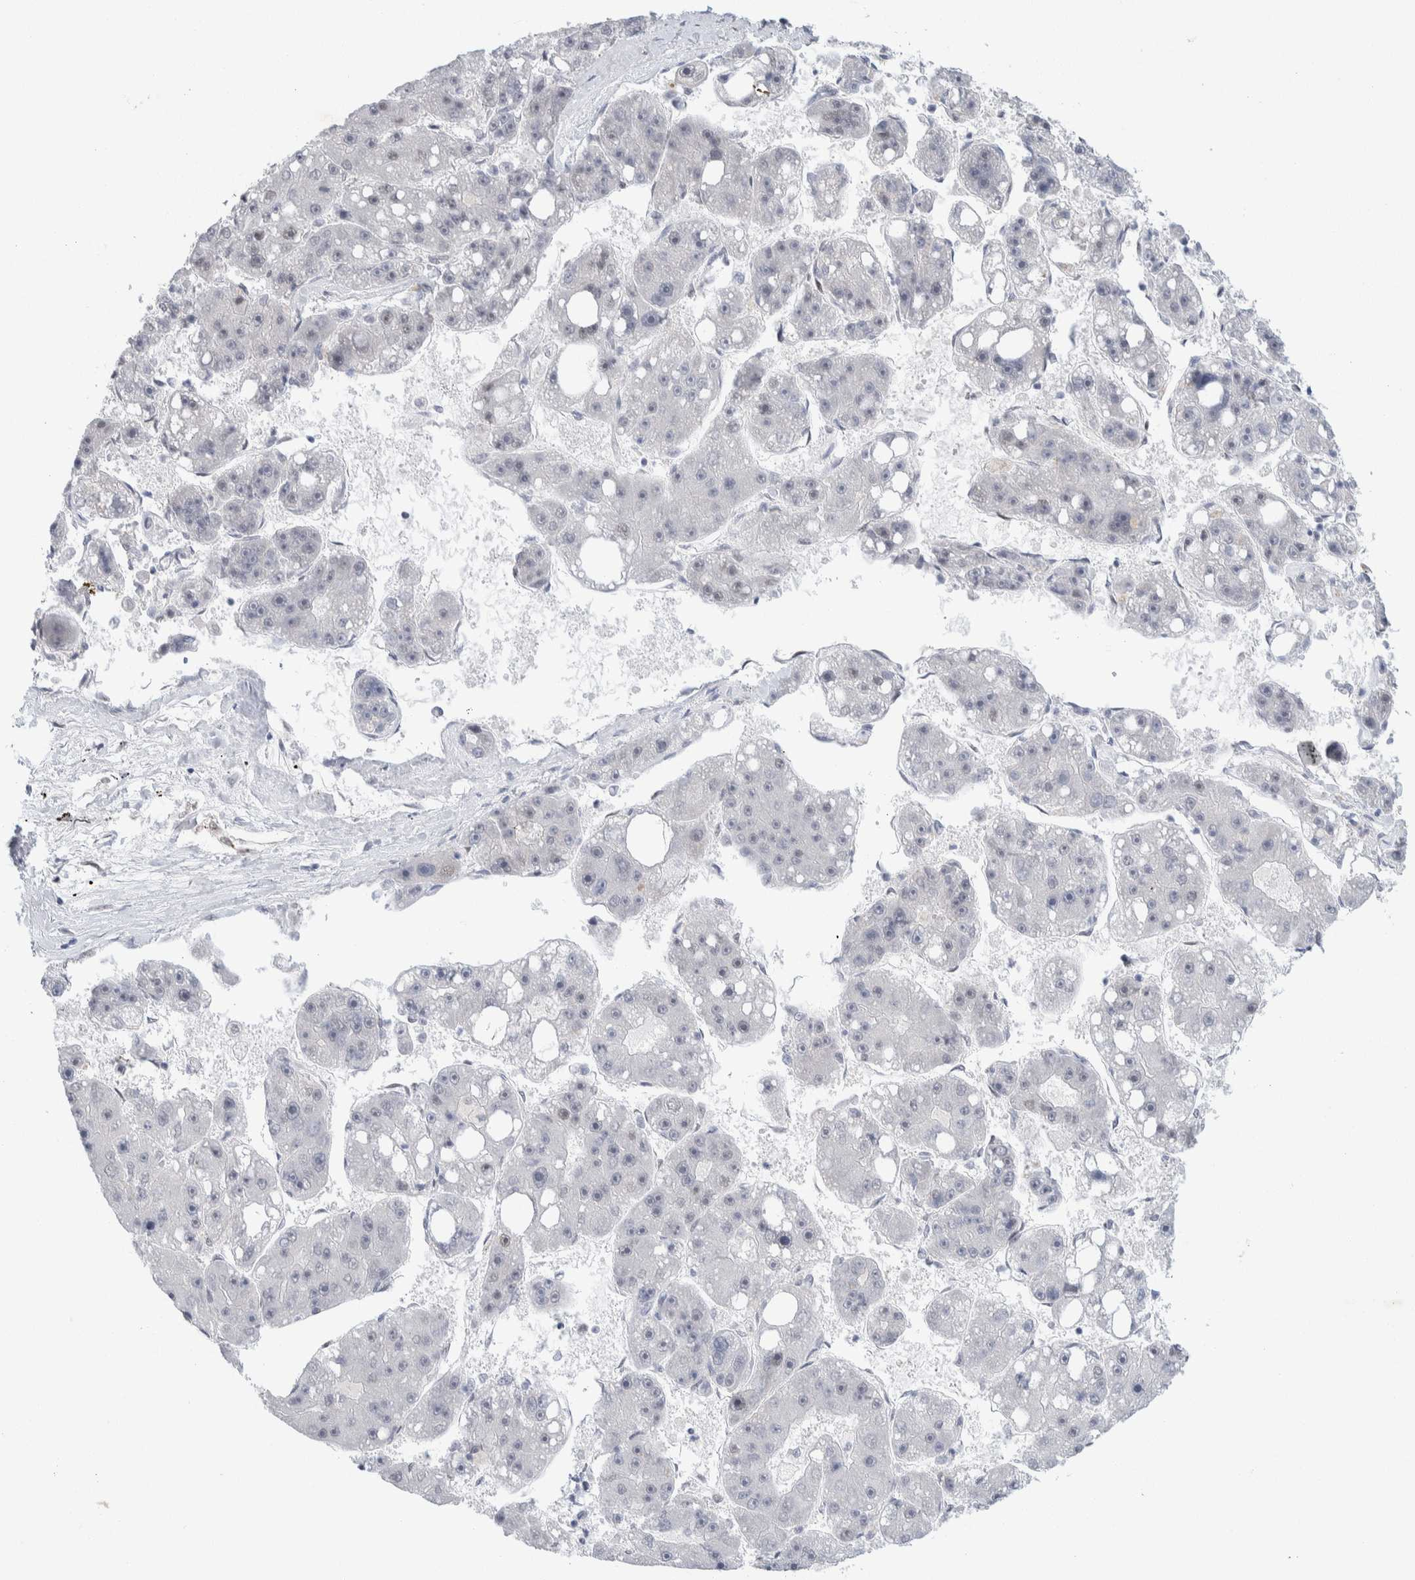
{"staining": {"intensity": "negative", "quantity": "none", "location": "none"}, "tissue": "liver cancer", "cell_type": "Tumor cells", "image_type": "cancer", "snomed": [{"axis": "morphology", "description": "Carcinoma, Hepatocellular, NOS"}, {"axis": "topography", "description": "Liver"}], "caption": "Liver cancer stained for a protein using IHC demonstrates no staining tumor cells.", "gene": "PRMT1", "patient": {"sex": "female", "age": 61}}